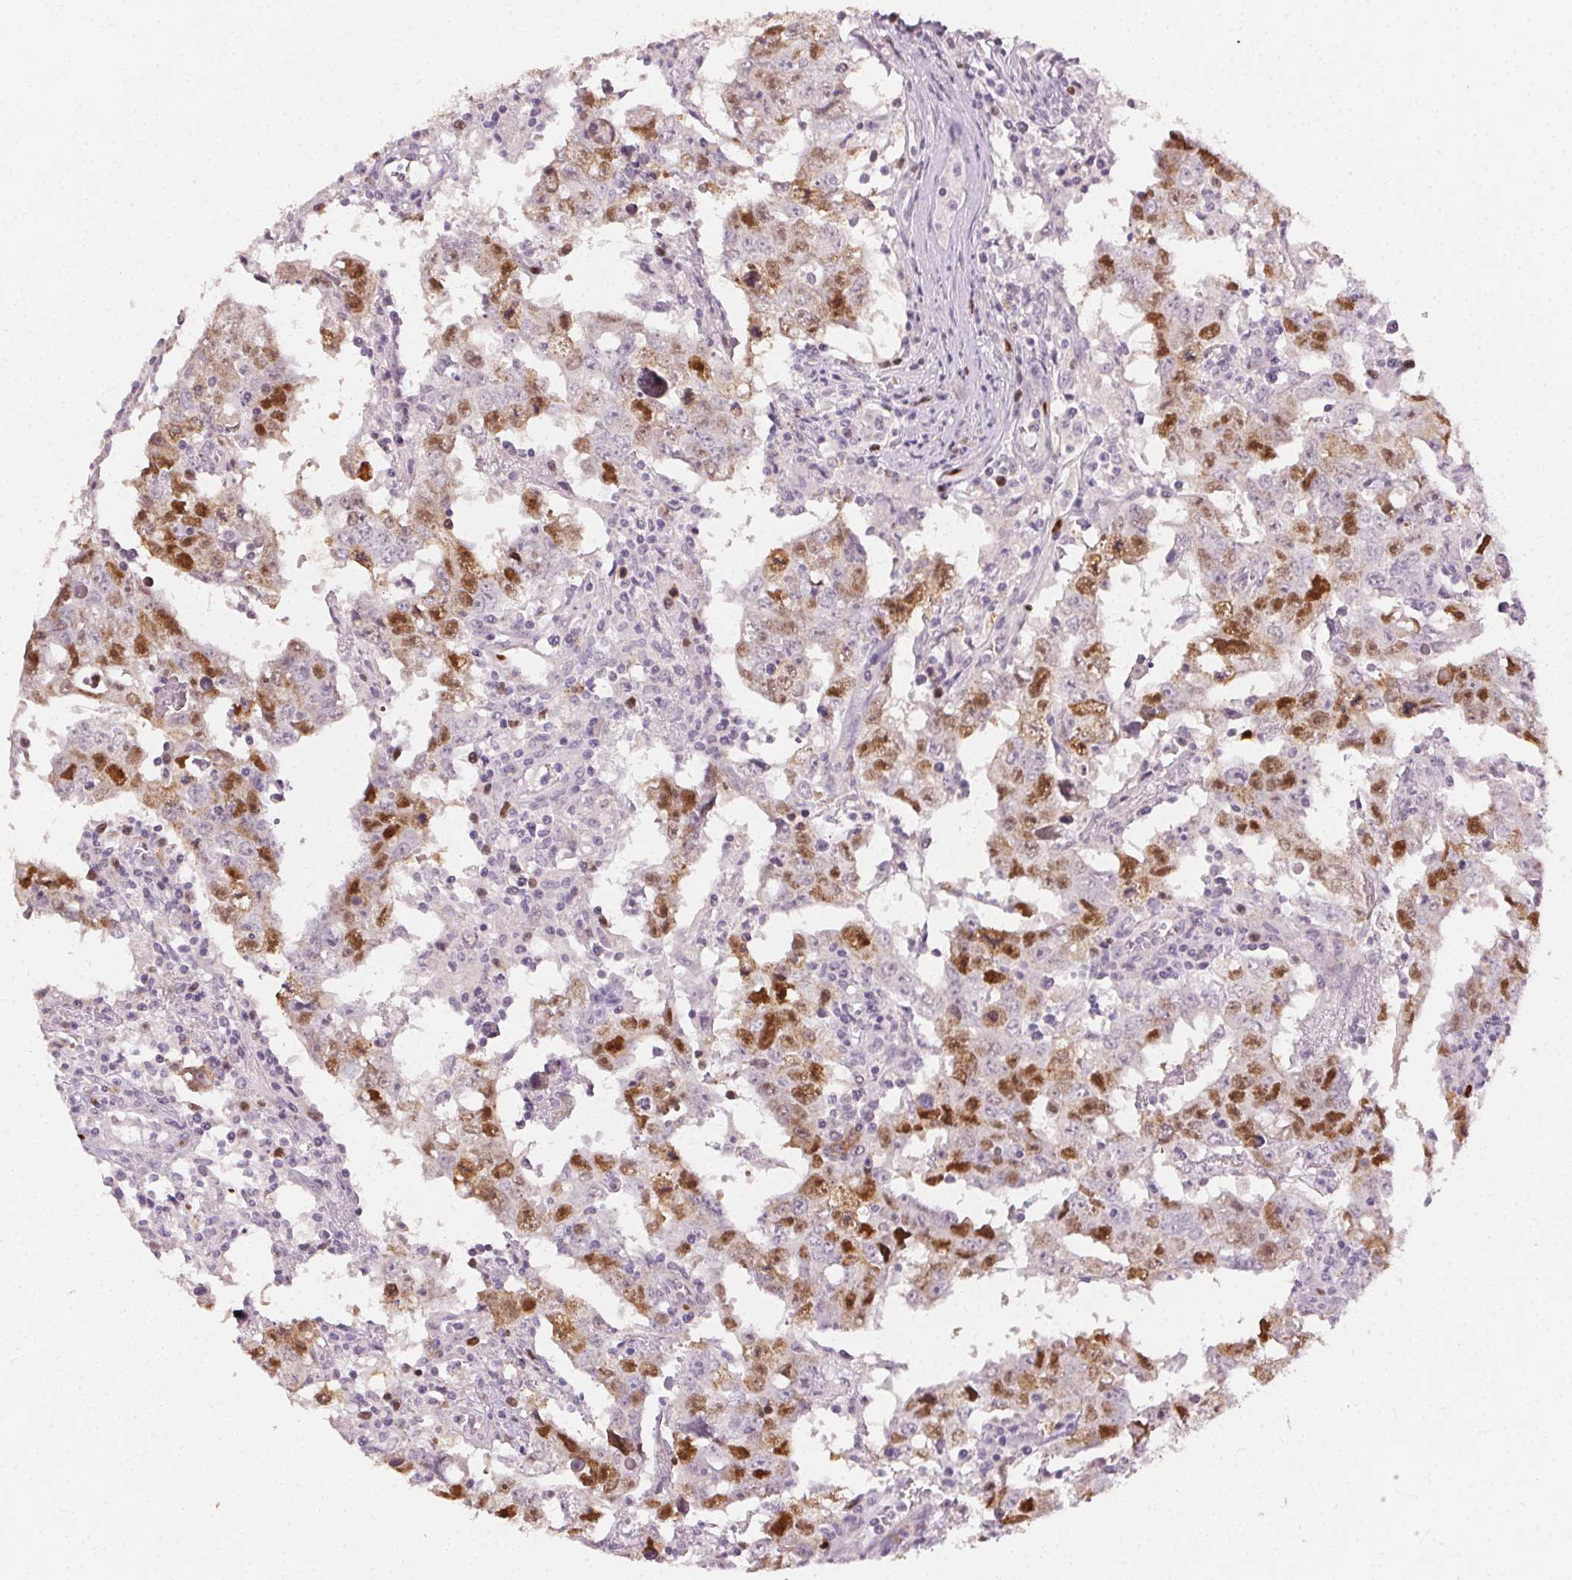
{"staining": {"intensity": "moderate", "quantity": "25%-75%", "location": "nuclear"}, "tissue": "testis cancer", "cell_type": "Tumor cells", "image_type": "cancer", "snomed": [{"axis": "morphology", "description": "Carcinoma, Embryonal, NOS"}, {"axis": "topography", "description": "Testis"}], "caption": "A high-resolution histopathology image shows immunohistochemistry (IHC) staining of testis cancer, which exhibits moderate nuclear expression in approximately 25%-75% of tumor cells.", "gene": "ANLN", "patient": {"sex": "male", "age": 22}}